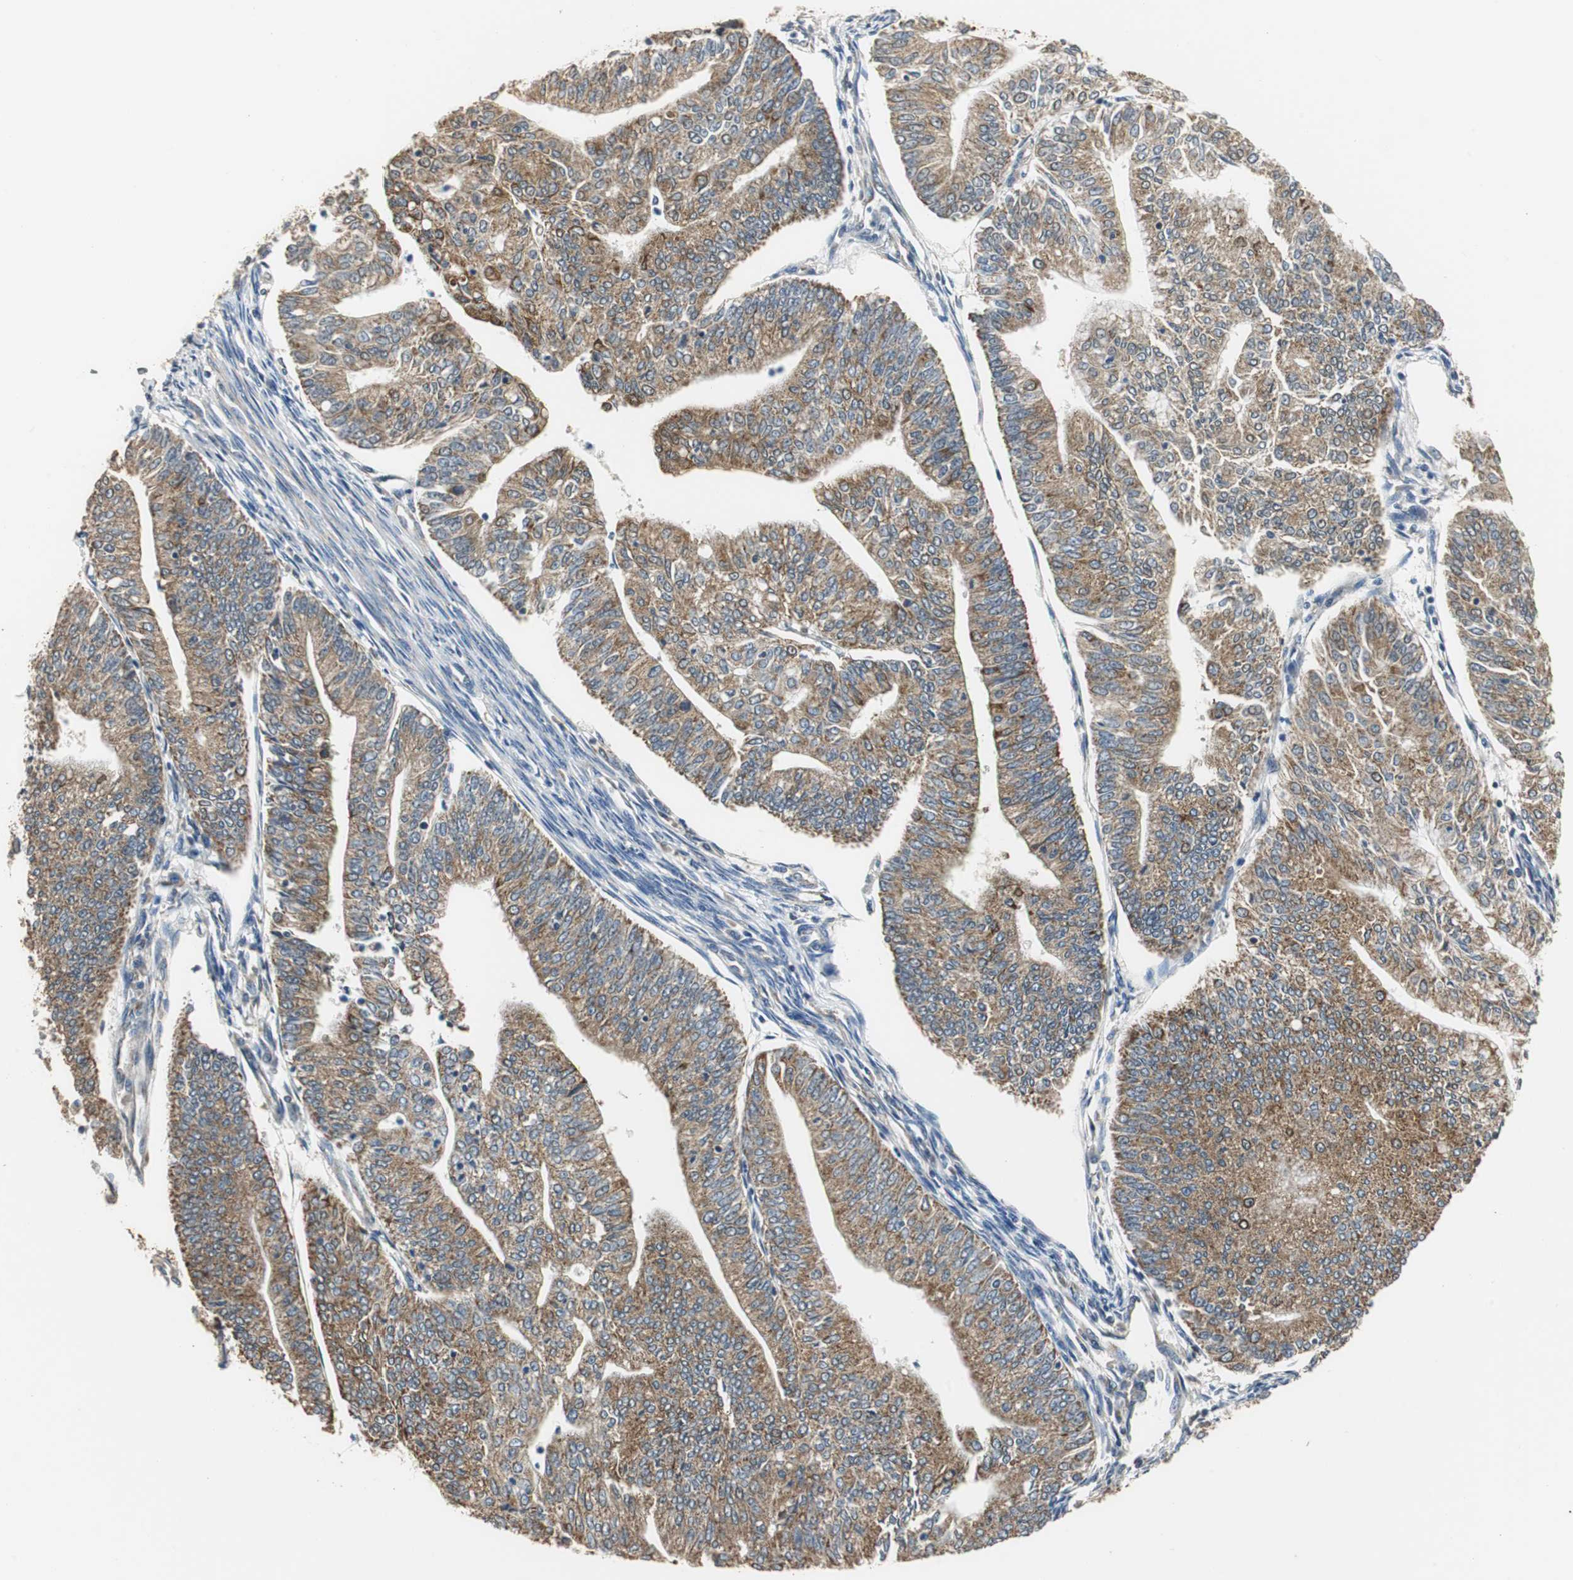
{"staining": {"intensity": "moderate", "quantity": ">75%", "location": "cytoplasmic/membranous"}, "tissue": "endometrial cancer", "cell_type": "Tumor cells", "image_type": "cancer", "snomed": [{"axis": "morphology", "description": "Adenocarcinoma, NOS"}, {"axis": "topography", "description": "Endometrium"}], "caption": "Moderate cytoplasmic/membranous positivity for a protein is identified in approximately >75% of tumor cells of endometrial cancer (adenocarcinoma) using immunohistochemistry (IHC).", "gene": "HMGCL", "patient": {"sex": "female", "age": 59}}